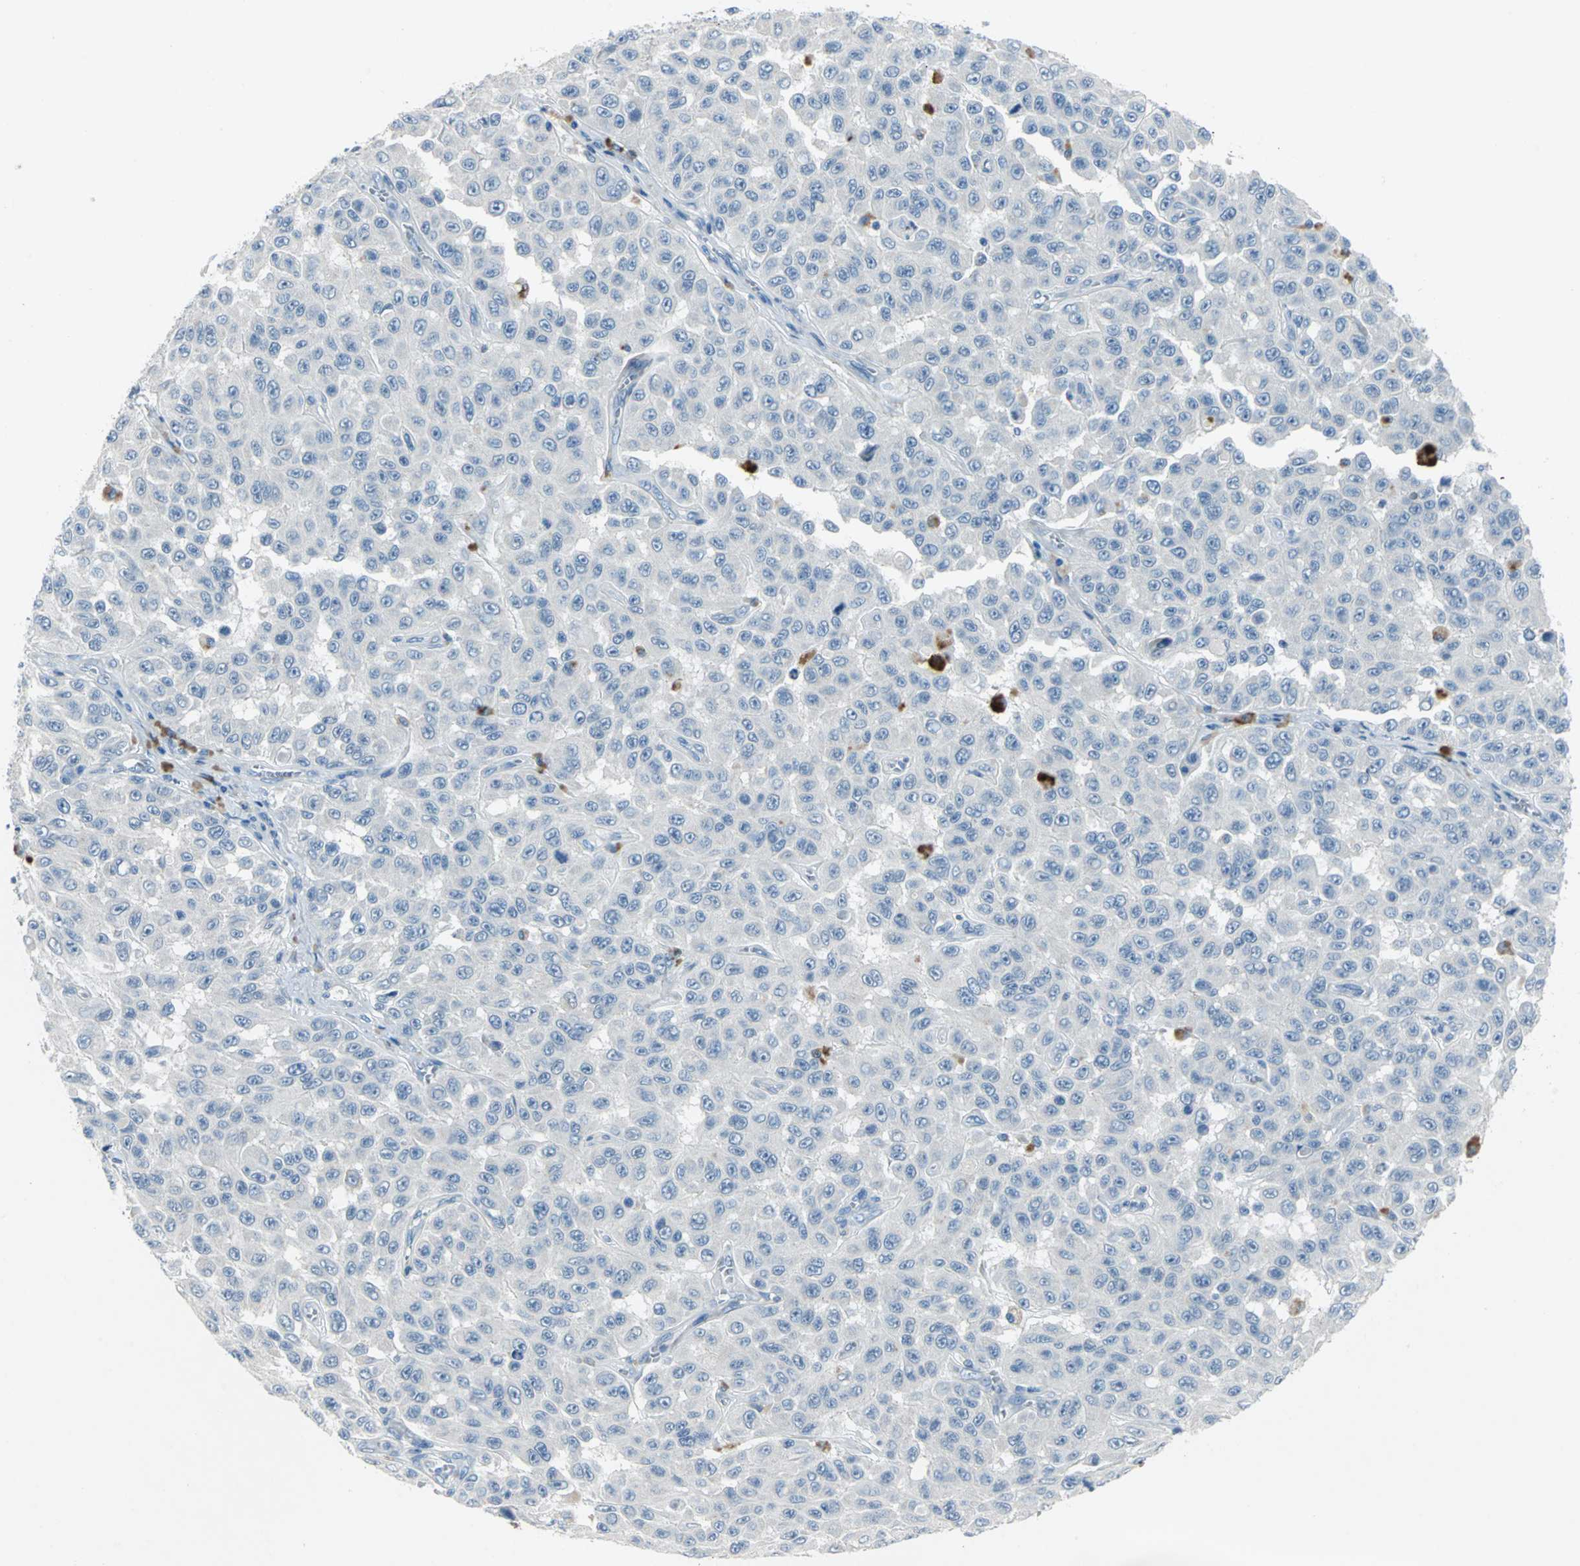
{"staining": {"intensity": "negative", "quantity": "none", "location": "none"}, "tissue": "melanoma", "cell_type": "Tumor cells", "image_type": "cancer", "snomed": [{"axis": "morphology", "description": "Malignant melanoma, NOS"}, {"axis": "topography", "description": "Skin"}], "caption": "Melanoma was stained to show a protein in brown. There is no significant expression in tumor cells.", "gene": "PTGDS", "patient": {"sex": "male", "age": 30}}